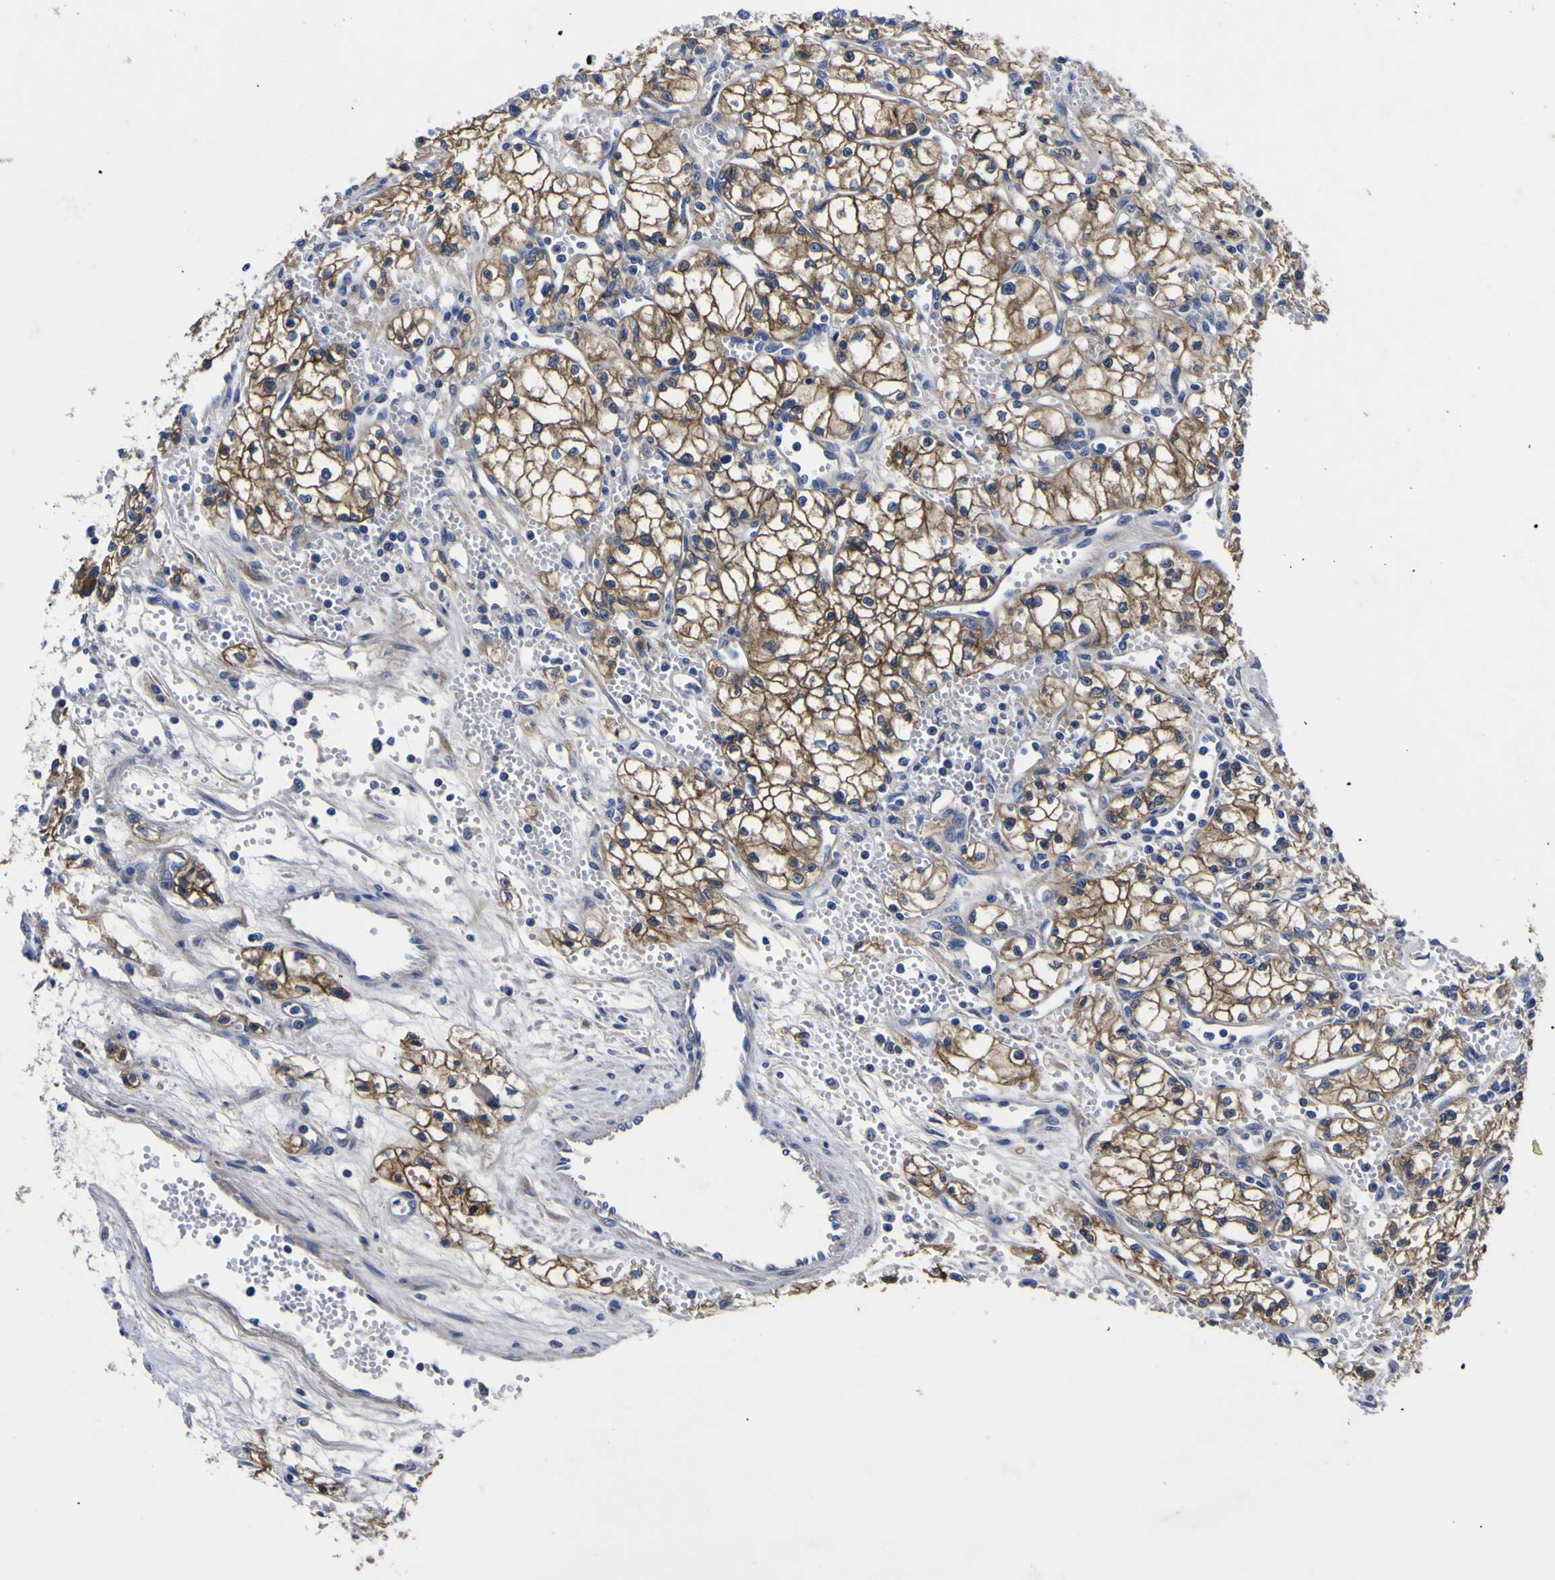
{"staining": {"intensity": "moderate", "quantity": ">75%", "location": "cytoplasmic/membranous"}, "tissue": "renal cancer", "cell_type": "Tumor cells", "image_type": "cancer", "snomed": [{"axis": "morphology", "description": "Normal tissue, NOS"}, {"axis": "morphology", "description": "Adenocarcinoma, NOS"}, {"axis": "topography", "description": "Kidney"}], "caption": "Immunohistochemistry histopathology image of human renal cancer stained for a protein (brown), which demonstrates medium levels of moderate cytoplasmic/membranous staining in approximately >75% of tumor cells.", "gene": "VASN", "patient": {"sex": "male", "age": 59}}